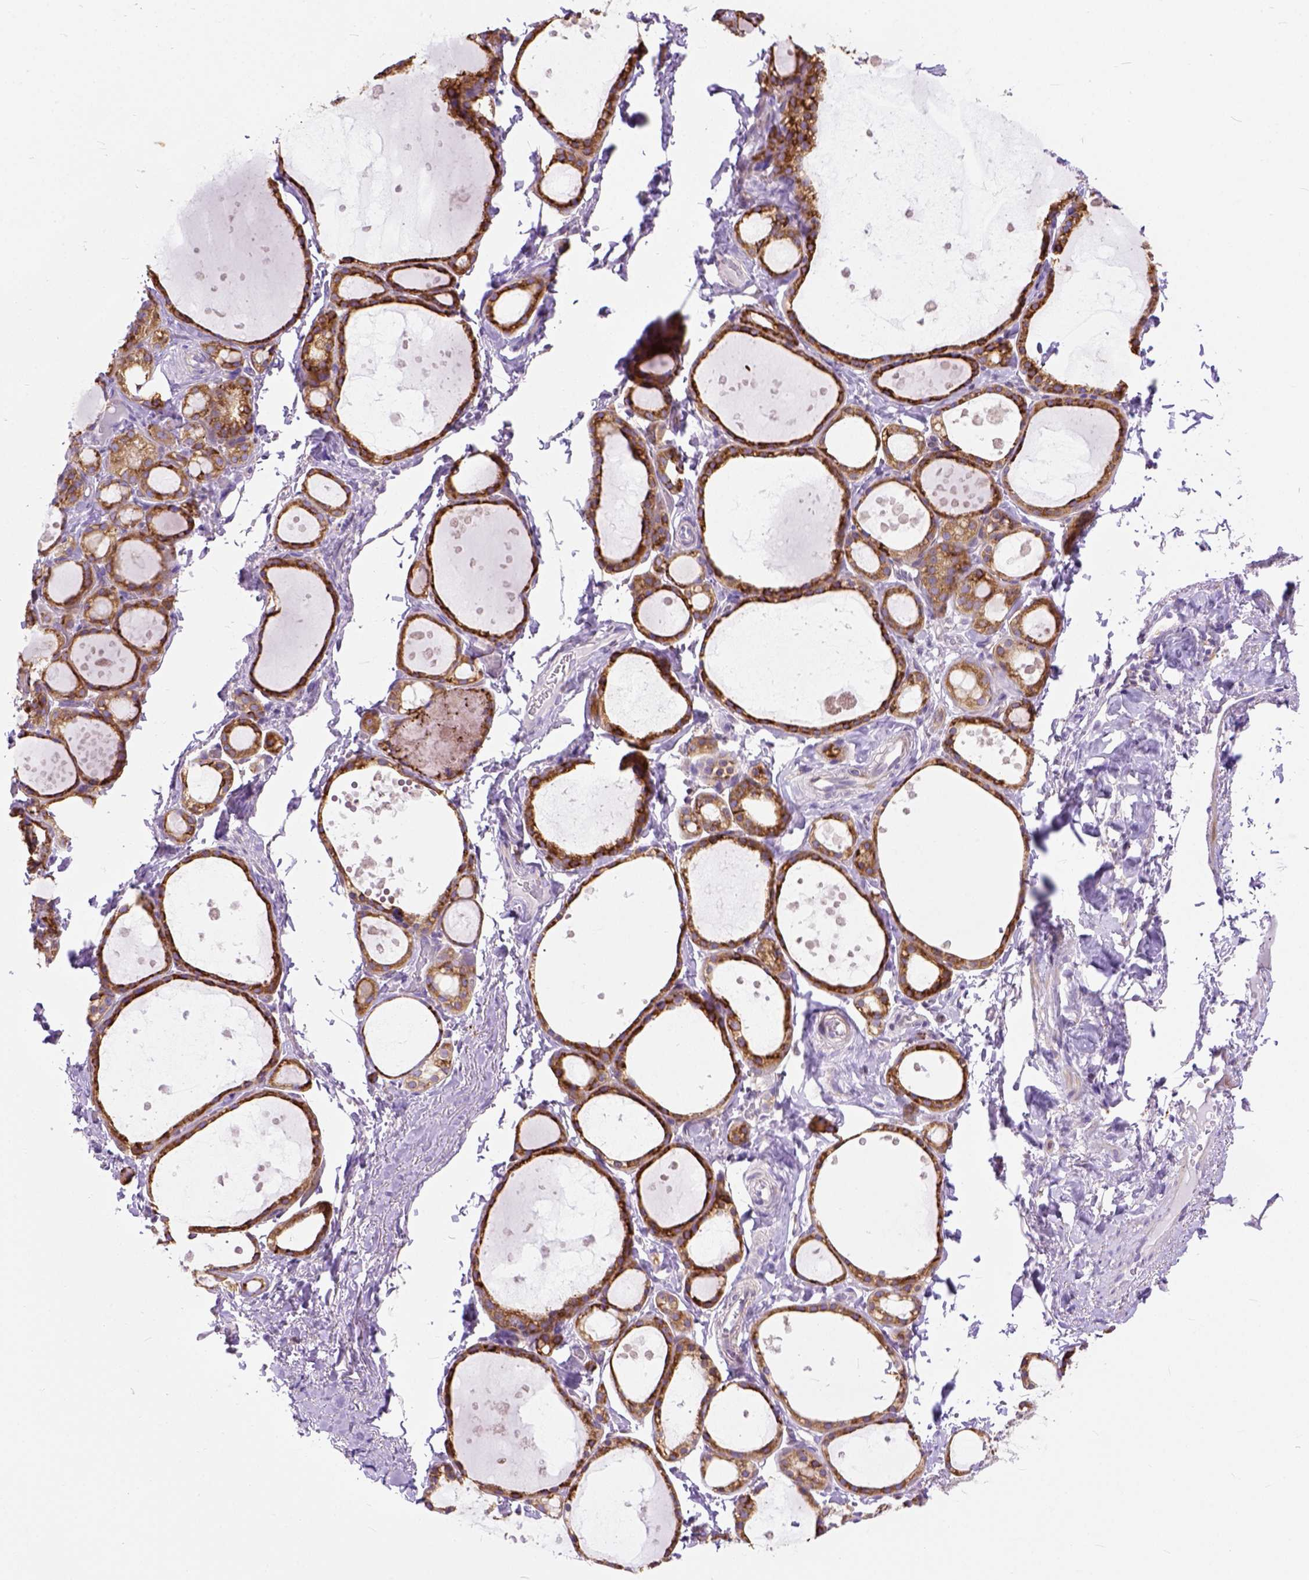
{"staining": {"intensity": "strong", "quantity": ">75%", "location": "cytoplasmic/membranous"}, "tissue": "thyroid gland", "cell_type": "Glandular cells", "image_type": "normal", "snomed": [{"axis": "morphology", "description": "Normal tissue, NOS"}, {"axis": "topography", "description": "Thyroid gland"}], "caption": "The histopathology image reveals staining of normal thyroid gland, revealing strong cytoplasmic/membranous protein positivity (brown color) within glandular cells. (DAB (3,3'-diaminobenzidine) IHC, brown staining for protein, blue staining for nuclei).", "gene": "PLK4", "patient": {"sex": "male", "age": 68}}